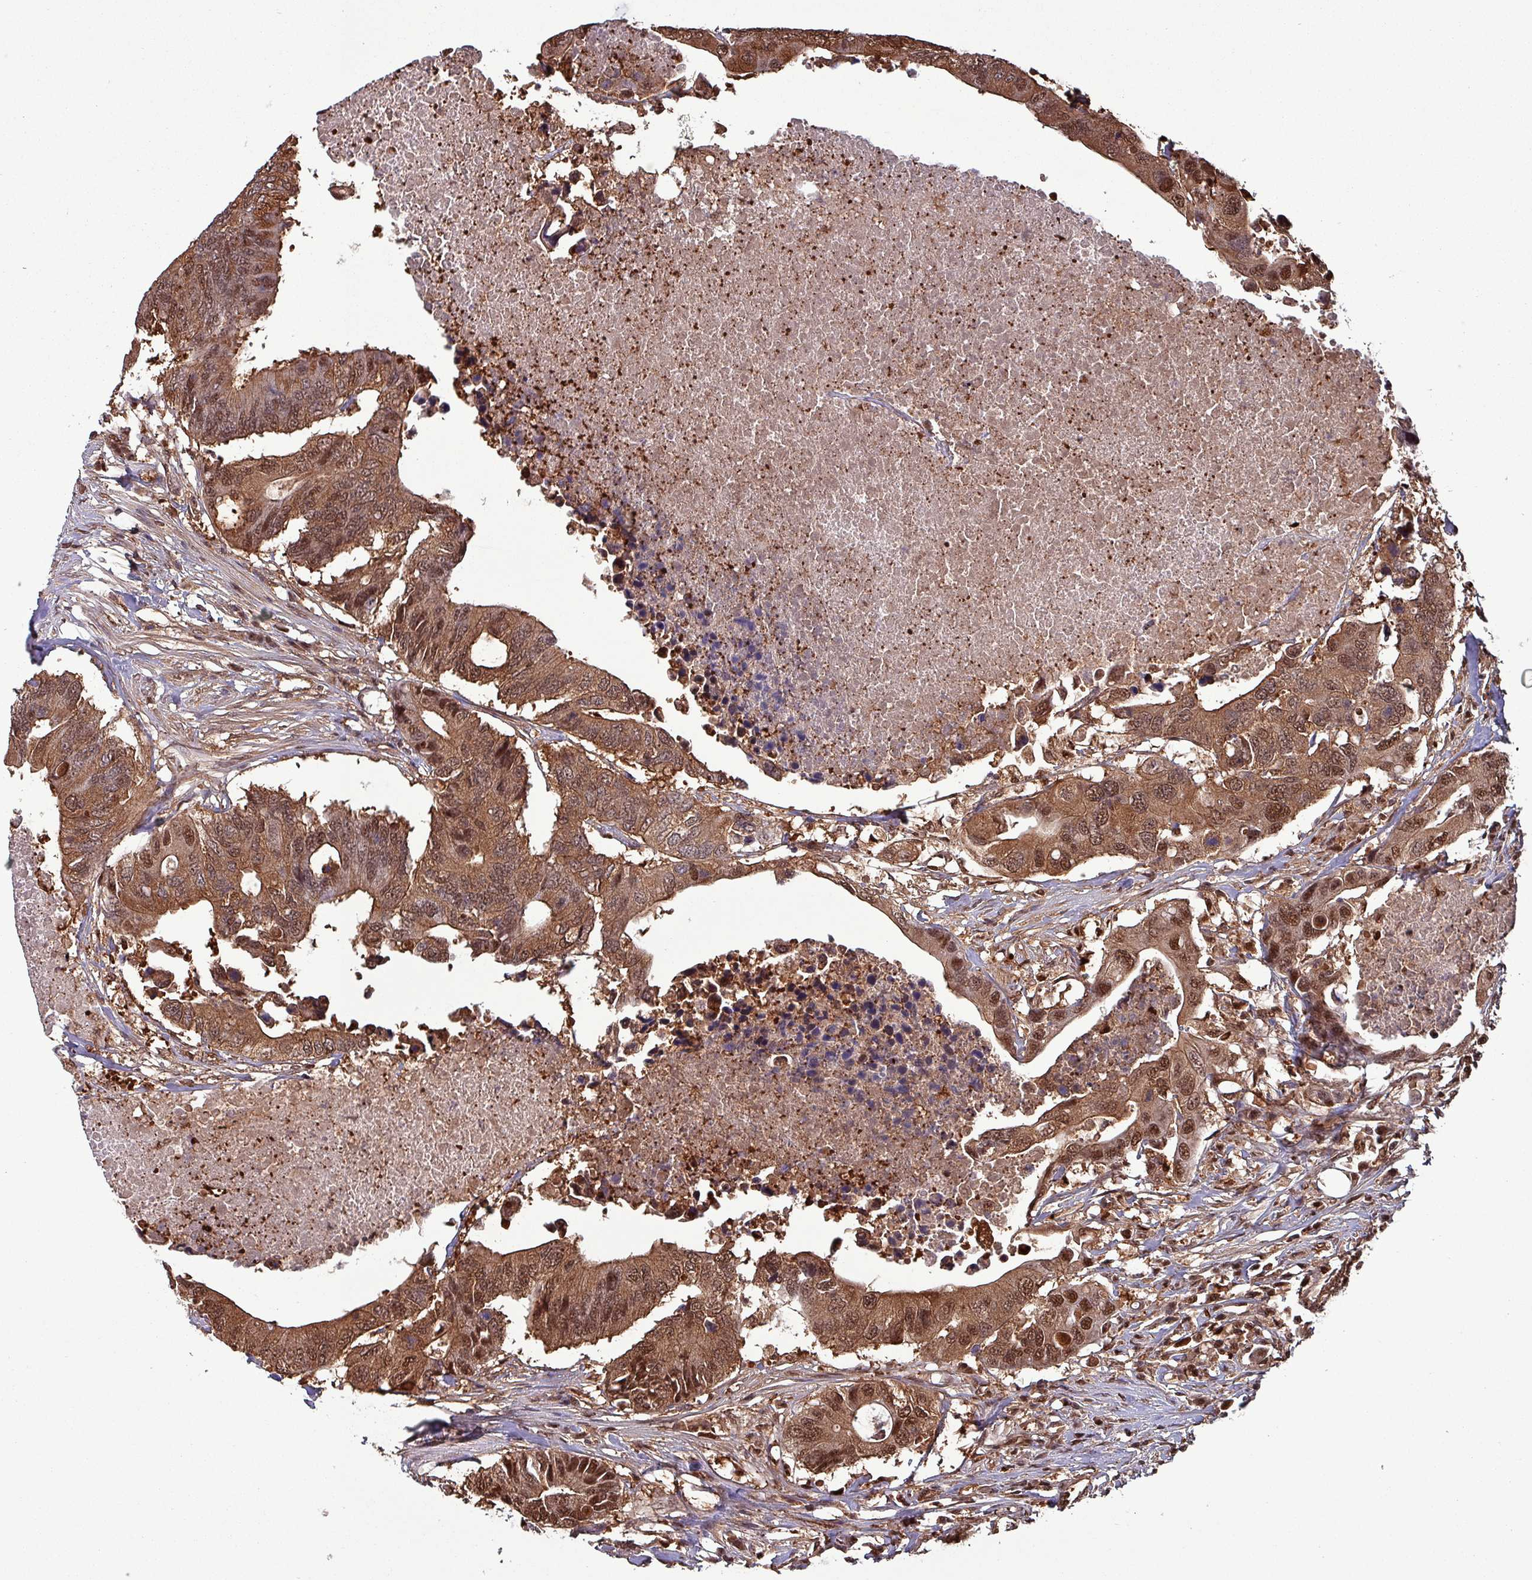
{"staining": {"intensity": "strong", "quantity": ">75%", "location": "cytoplasmic/membranous,nuclear"}, "tissue": "colorectal cancer", "cell_type": "Tumor cells", "image_type": "cancer", "snomed": [{"axis": "morphology", "description": "Adenocarcinoma, NOS"}, {"axis": "topography", "description": "Colon"}], "caption": "Immunohistochemistry (IHC) image of adenocarcinoma (colorectal) stained for a protein (brown), which displays high levels of strong cytoplasmic/membranous and nuclear expression in about >75% of tumor cells.", "gene": "PSMB8", "patient": {"sex": "male", "age": 71}}